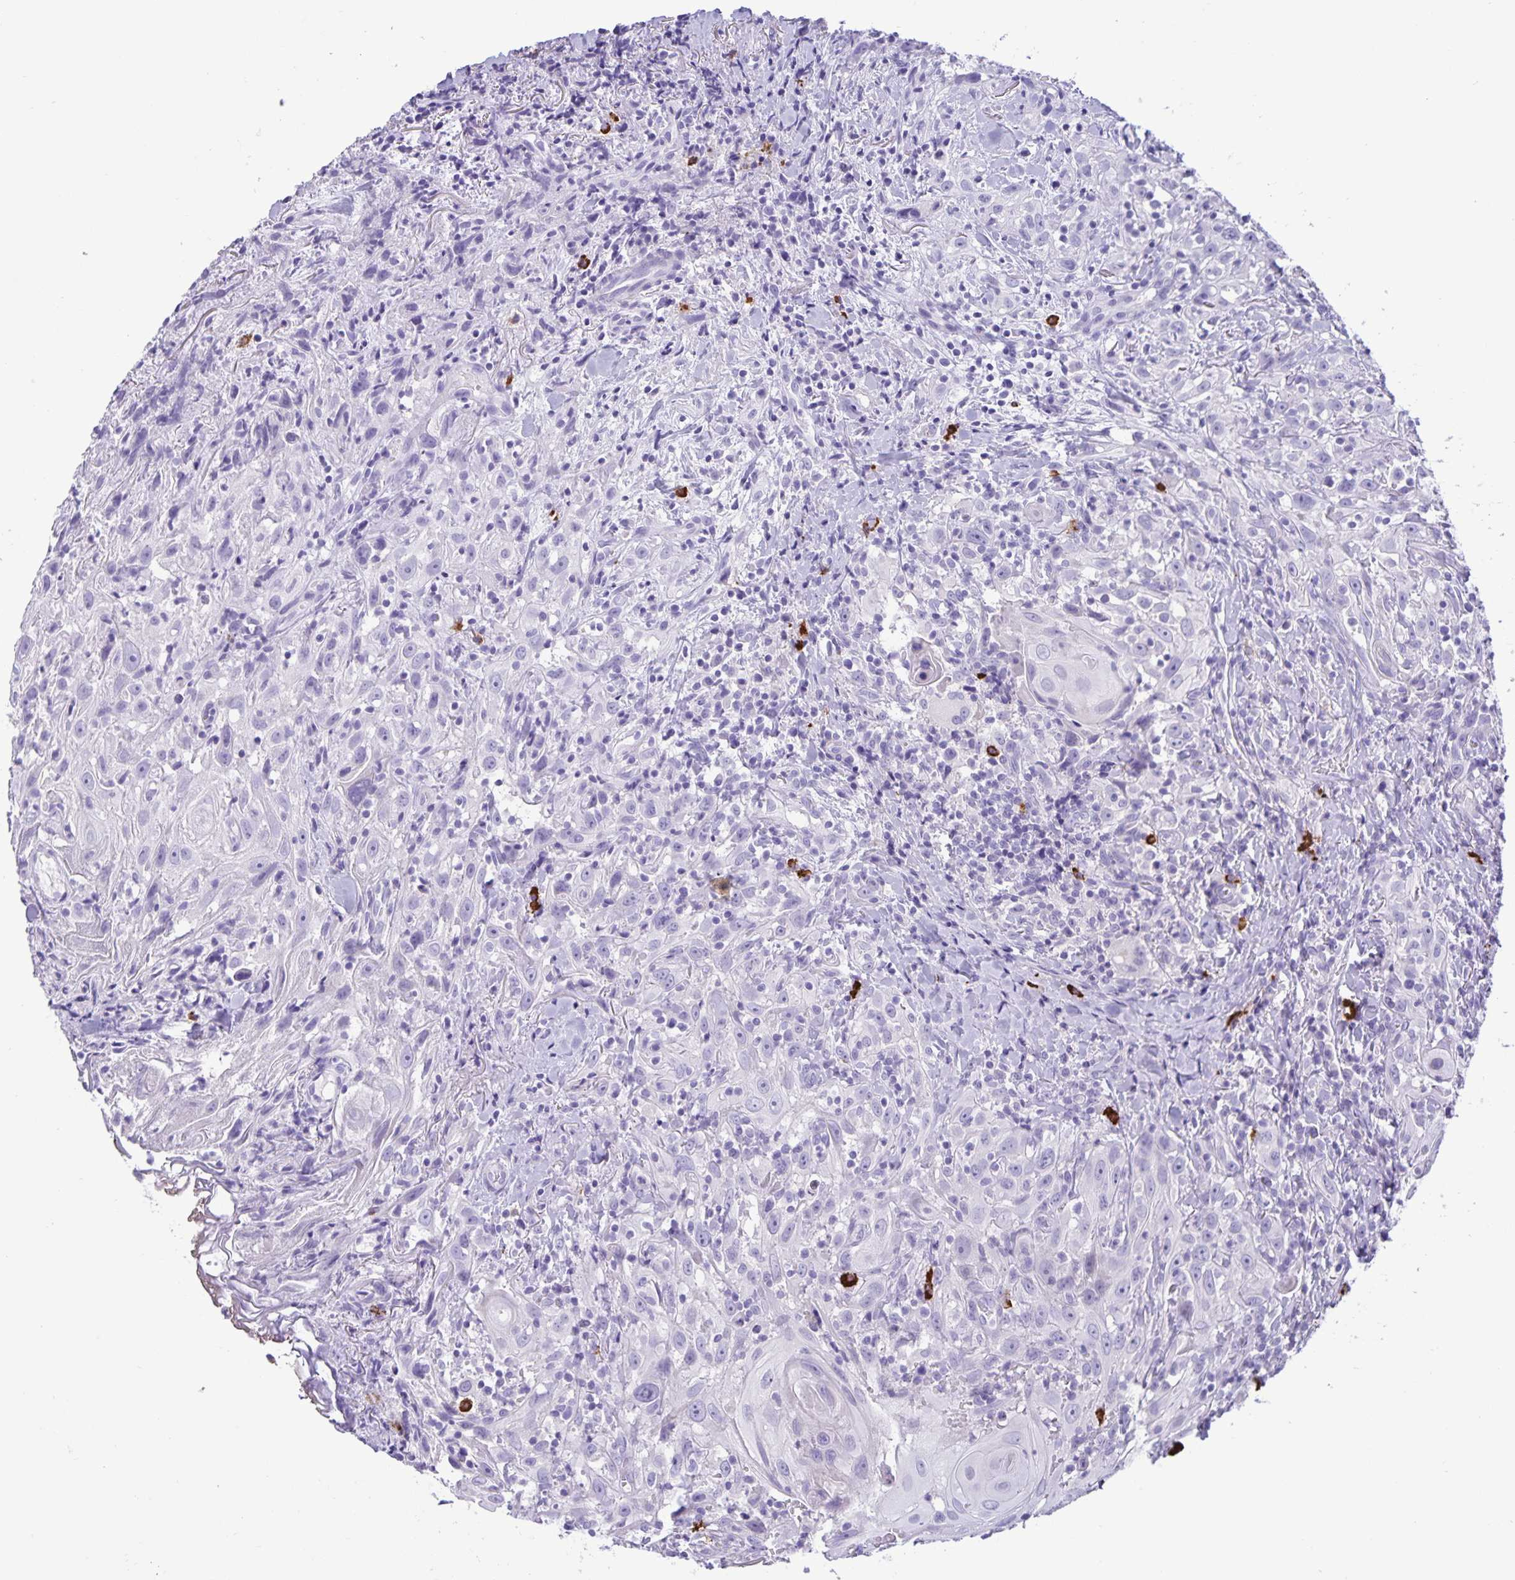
{"staining": {"intensity": "negative", "quantity": "none", "location": "none"}, "tissue": "head and neck cancer", "cell_type": "Tumor cells", "image_type": "cancer", "snomed": [{"axis": "morphology", "description": "Squamous cell carcinoma, NOS"}, {"axis": "topography", "description": "Head-Neck"}], "caption": "DAB (3,3'-diaminobenzidine) immunohistochemical staining of squamous cell carcinoma (head and neck) shows no significant expression in tumor cells. (Brightfield microscopy of DAB (3,3'-diaminobenzidine) immunohistochemistry at high magnification).", "gene": "IBTK", "patient": {"sex": "female", "age": 95}}